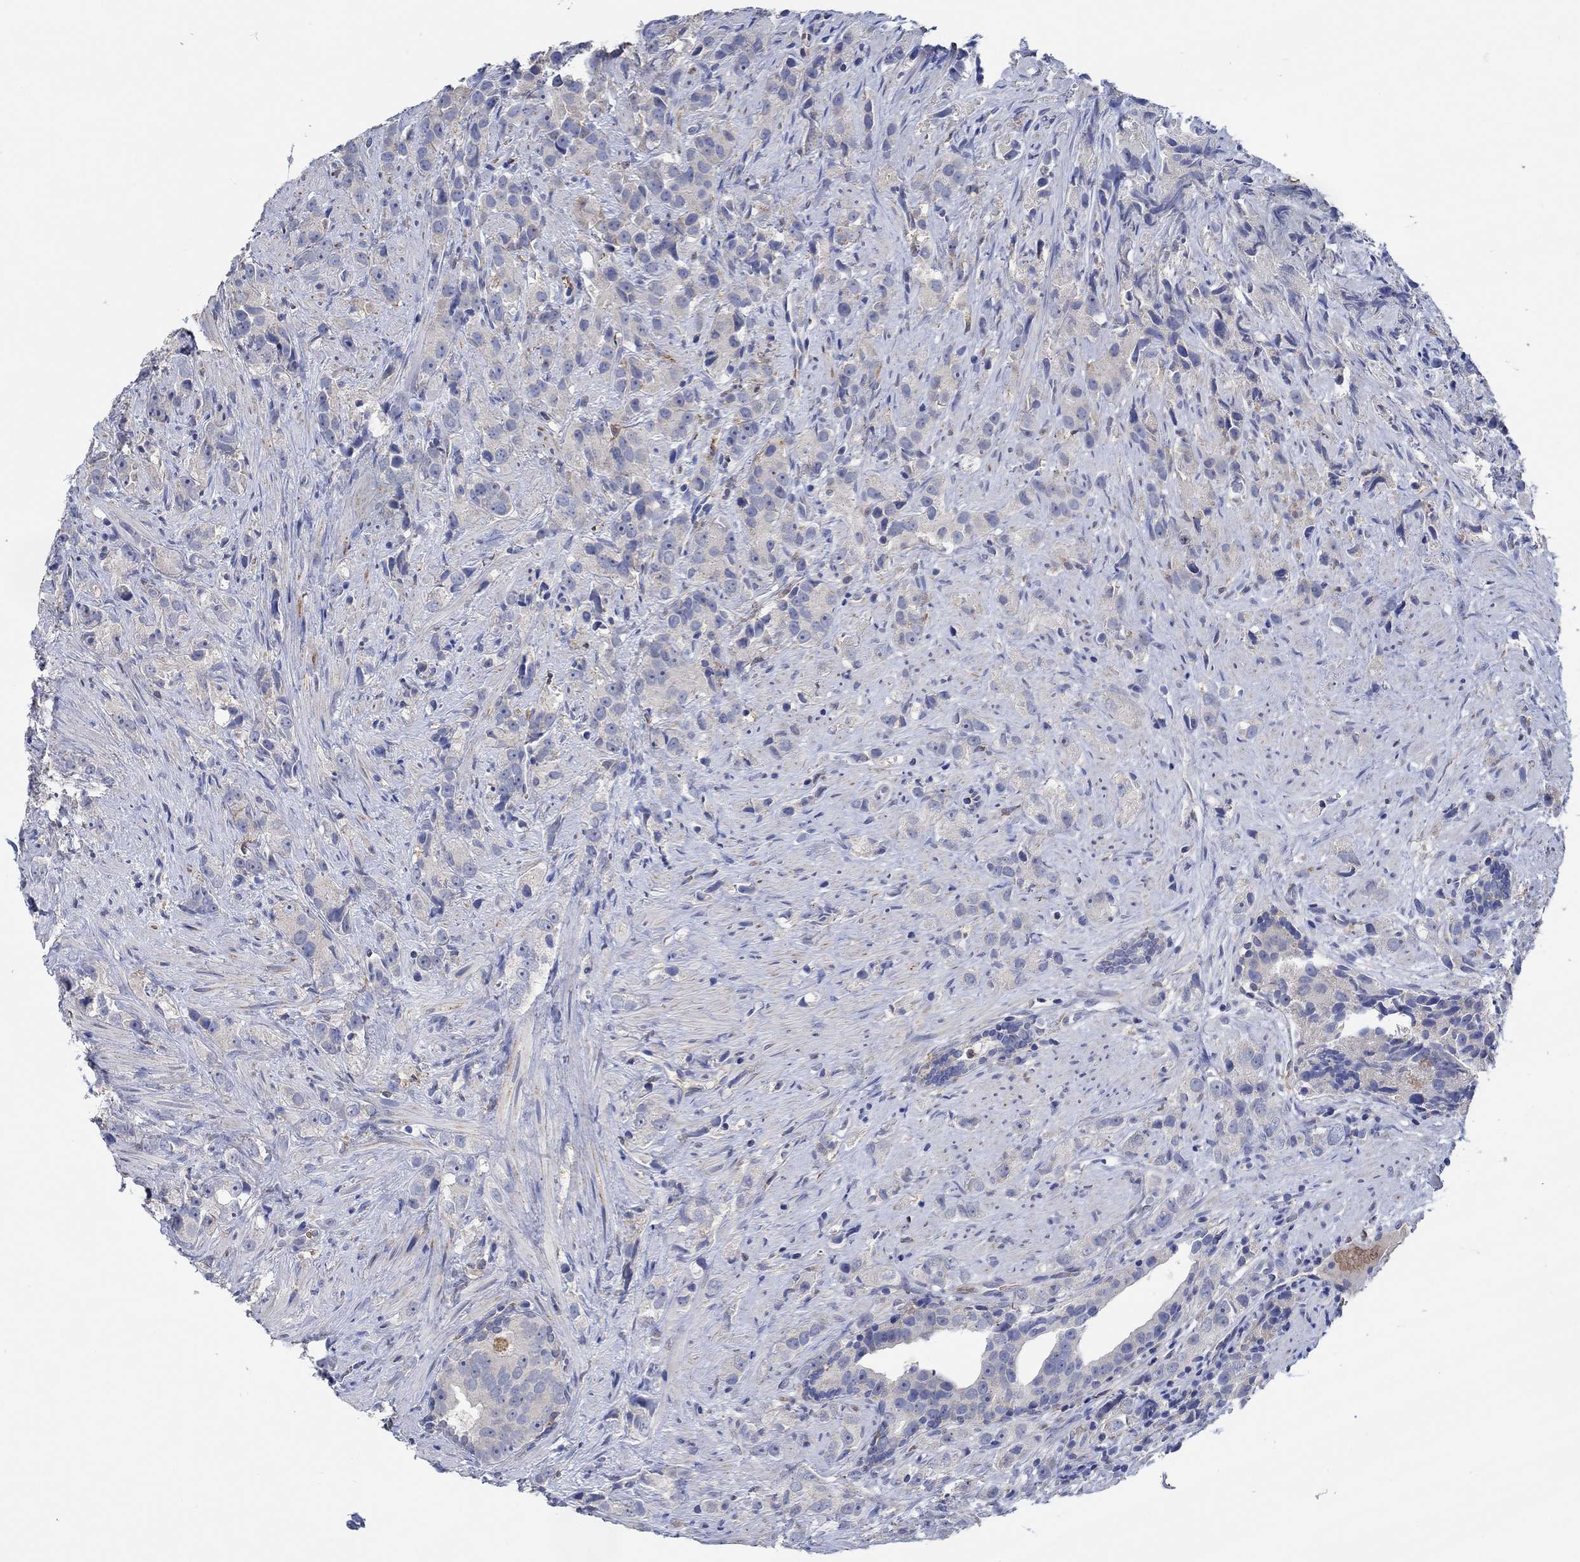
{"staining": {"intensity": "negative", "quantity": "none", "location": "none"}, "tissue": "prostate cancer", "cell_type": "Tumor cells", "image_type": "cancer", "snomed": [{"axis": "morphology", "description": "Adenocarcinoma, High grade"}, {"axis": "topography", "description": "Prostate"}], "caption": "High magnification brightfield microscopy of prostate cancer (high-grade adenocarcinoma) stained with DAB (brown) and counterstained with hematoxylin (blue): tumor cells show no significant positivity.", "gene": "MPP1", "patient": {"sex": "male", "age": 90}}